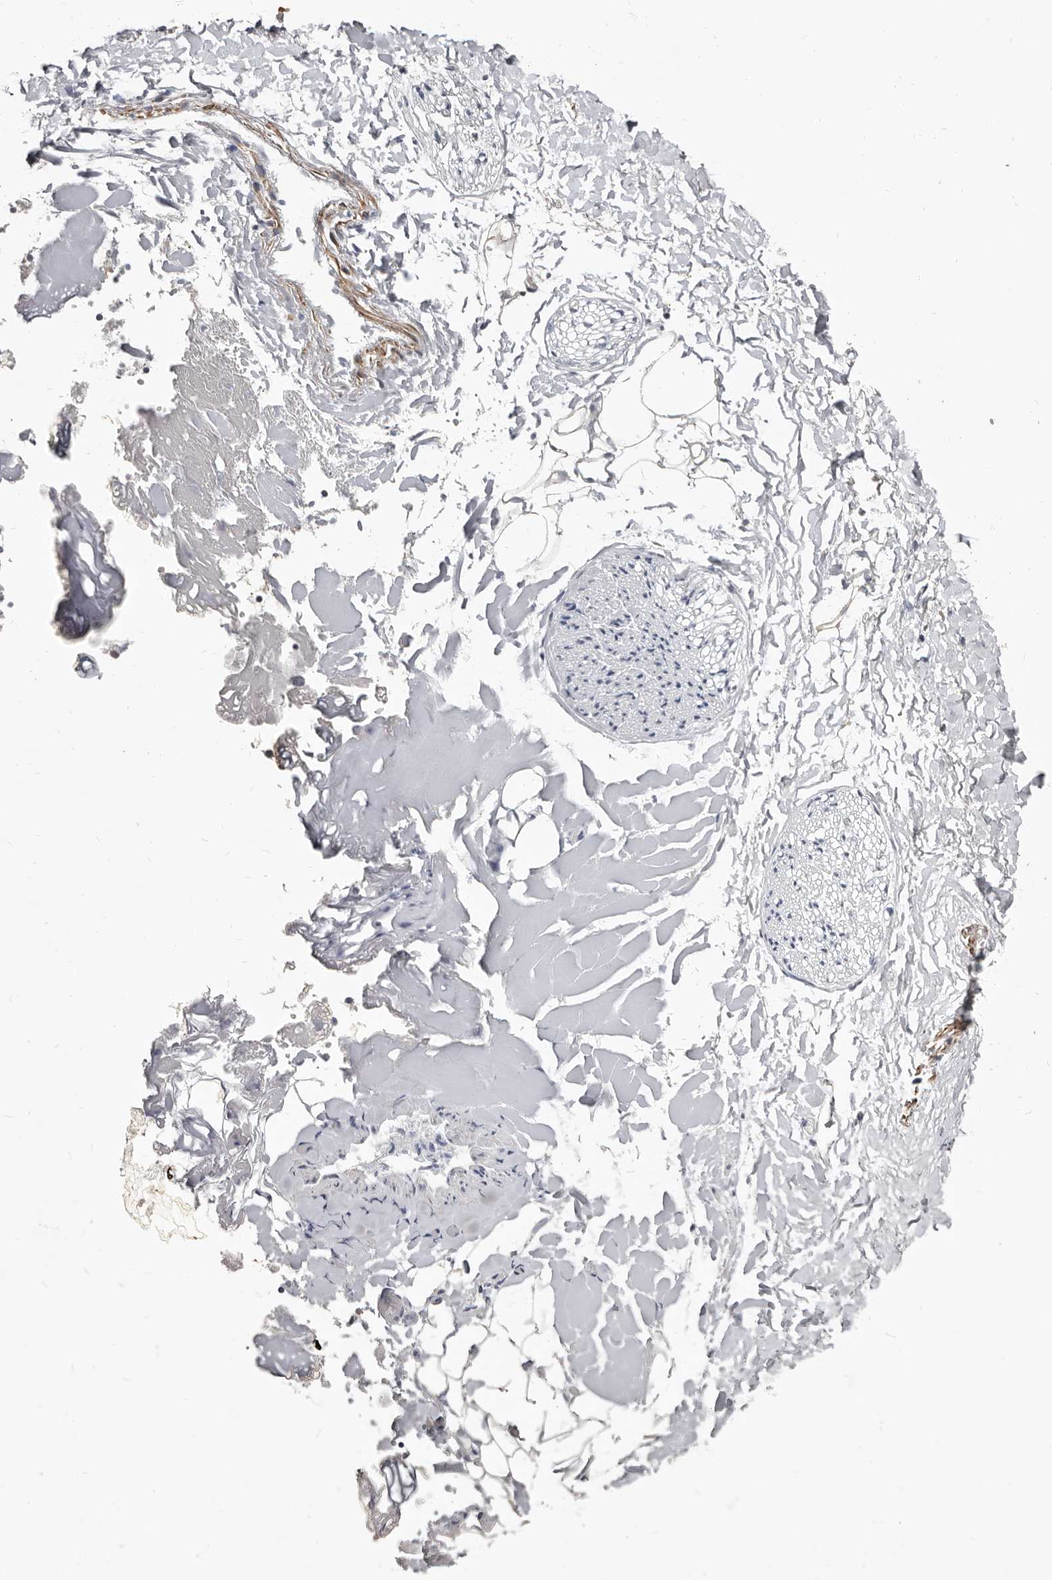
{"staining": {"intensity": "weak", "quantity": ">75%", "location": "cytoplasmic/membranous"}, "tissue": "adipose tissue", "cell_type": "Adipocytes", "image_type": "normal", "snomed": [{"axis": "morphology", "description": "Normal tissue, NOS"}, {"axis": "morphology", "description": "Adenocarcinoma, NOS"}, {"axis": "topography", "description": "Smooth muscle"}, {"axis": "topography", "description": "Colon"}], "caption": "About >75% of adipocytes in unremarkable human adipose tissue display weak cytoplasmic/membranous protein expression as visualized by brown immunohistochemical staining.", "gene": "AKNAD1", "patient": {"sex": "male", "age": 14}}